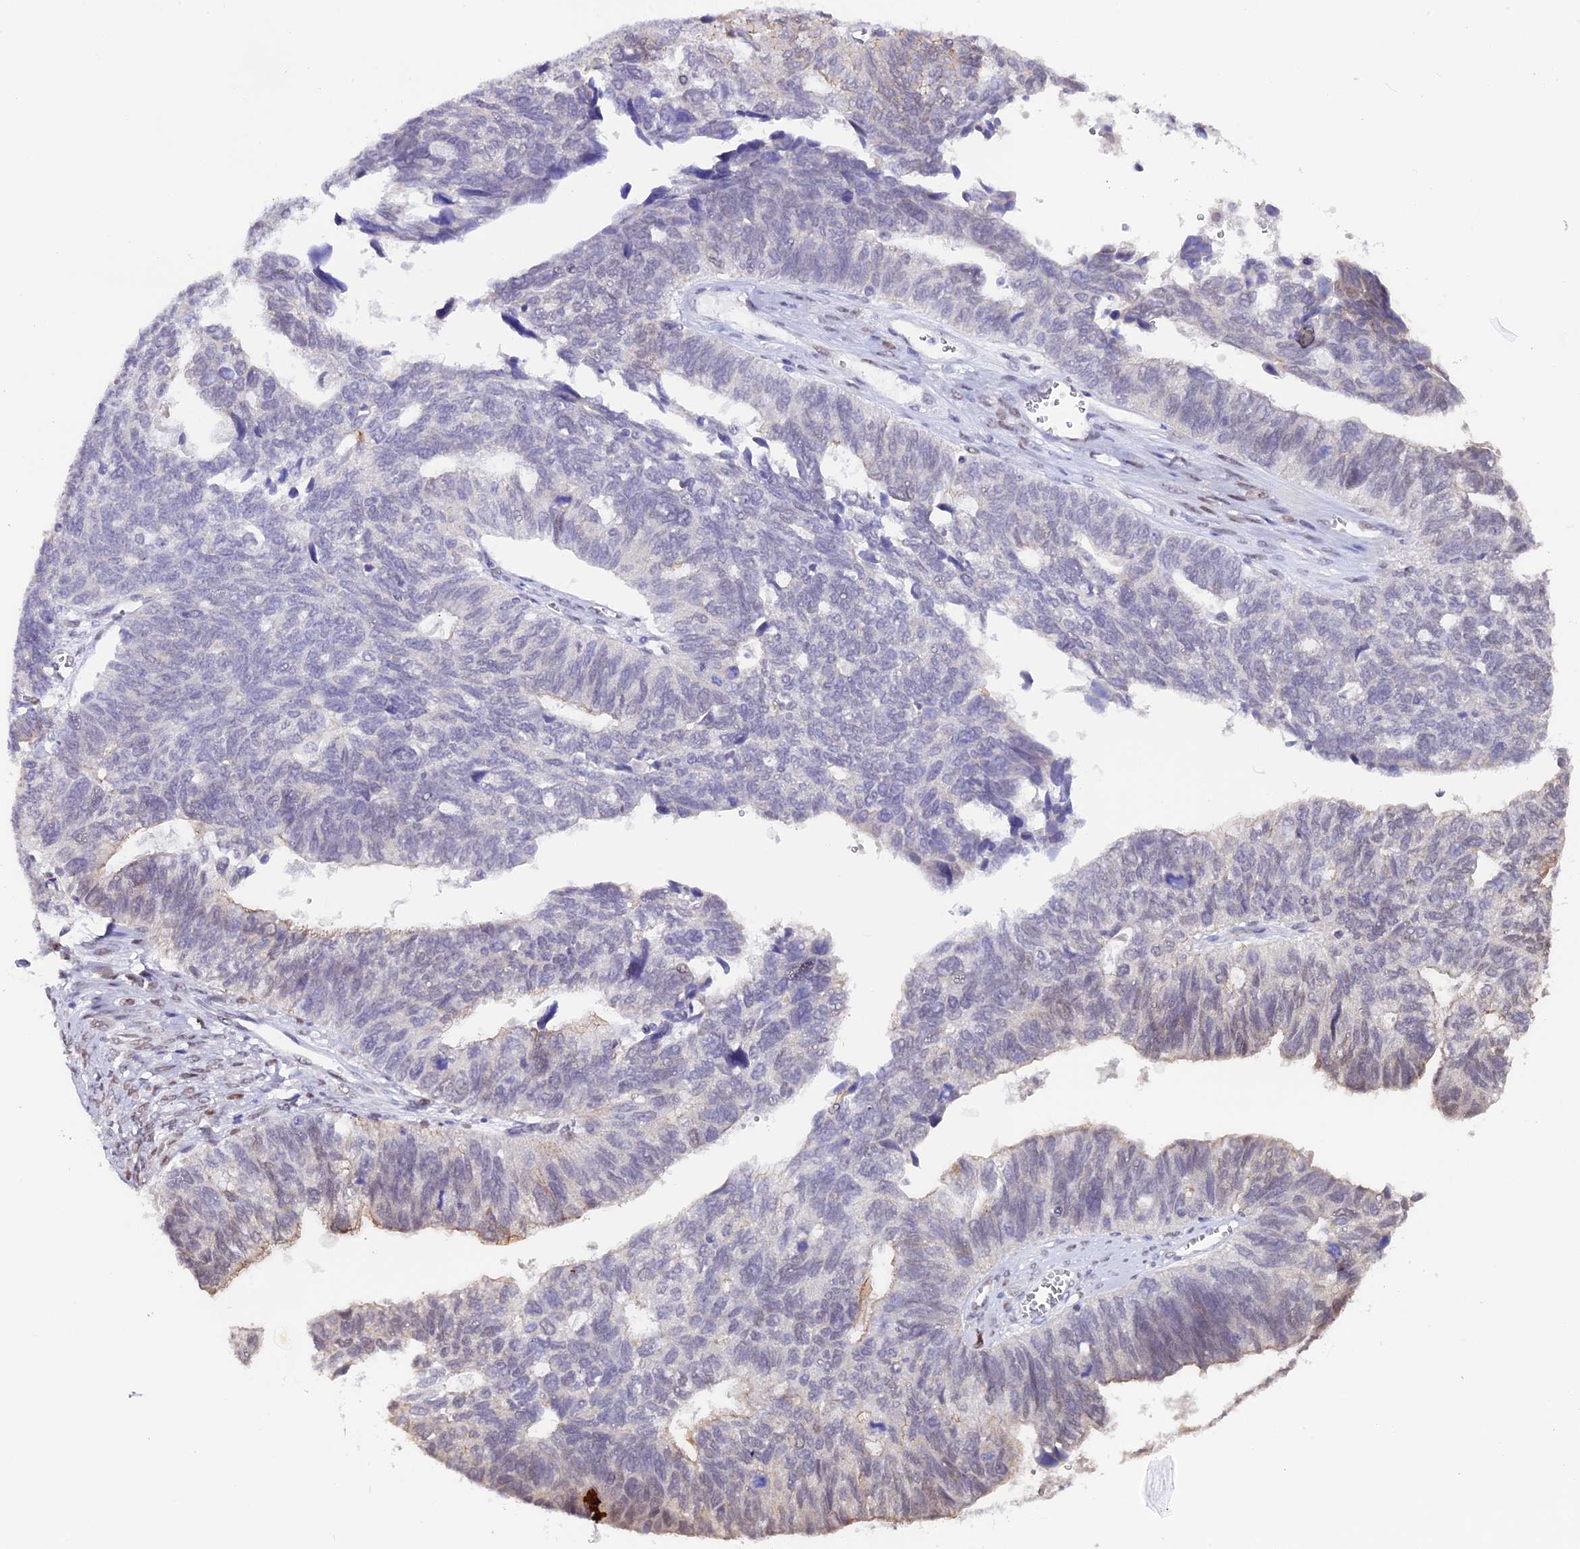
{"staining": {"intensity": "negative", "quantity": "none", "location": "none"}, "tissue": "ovarian cancer", "cell_type": "Tumor cells", "image_type": "cancer", "snomed": [{"axis": "morphology", "description": "Cystadenocarcinoma, serous, NOS"}, {"axis": "topography", "description": "Ovary"}], "caption": "A photomicrograph of ovarian cancer (serous cystadenocarcinoma) stained for a protein displays no brown staining in tumor cells.", "gene": "OSGEP", "patient": {"sex": "female", "age": 79}}